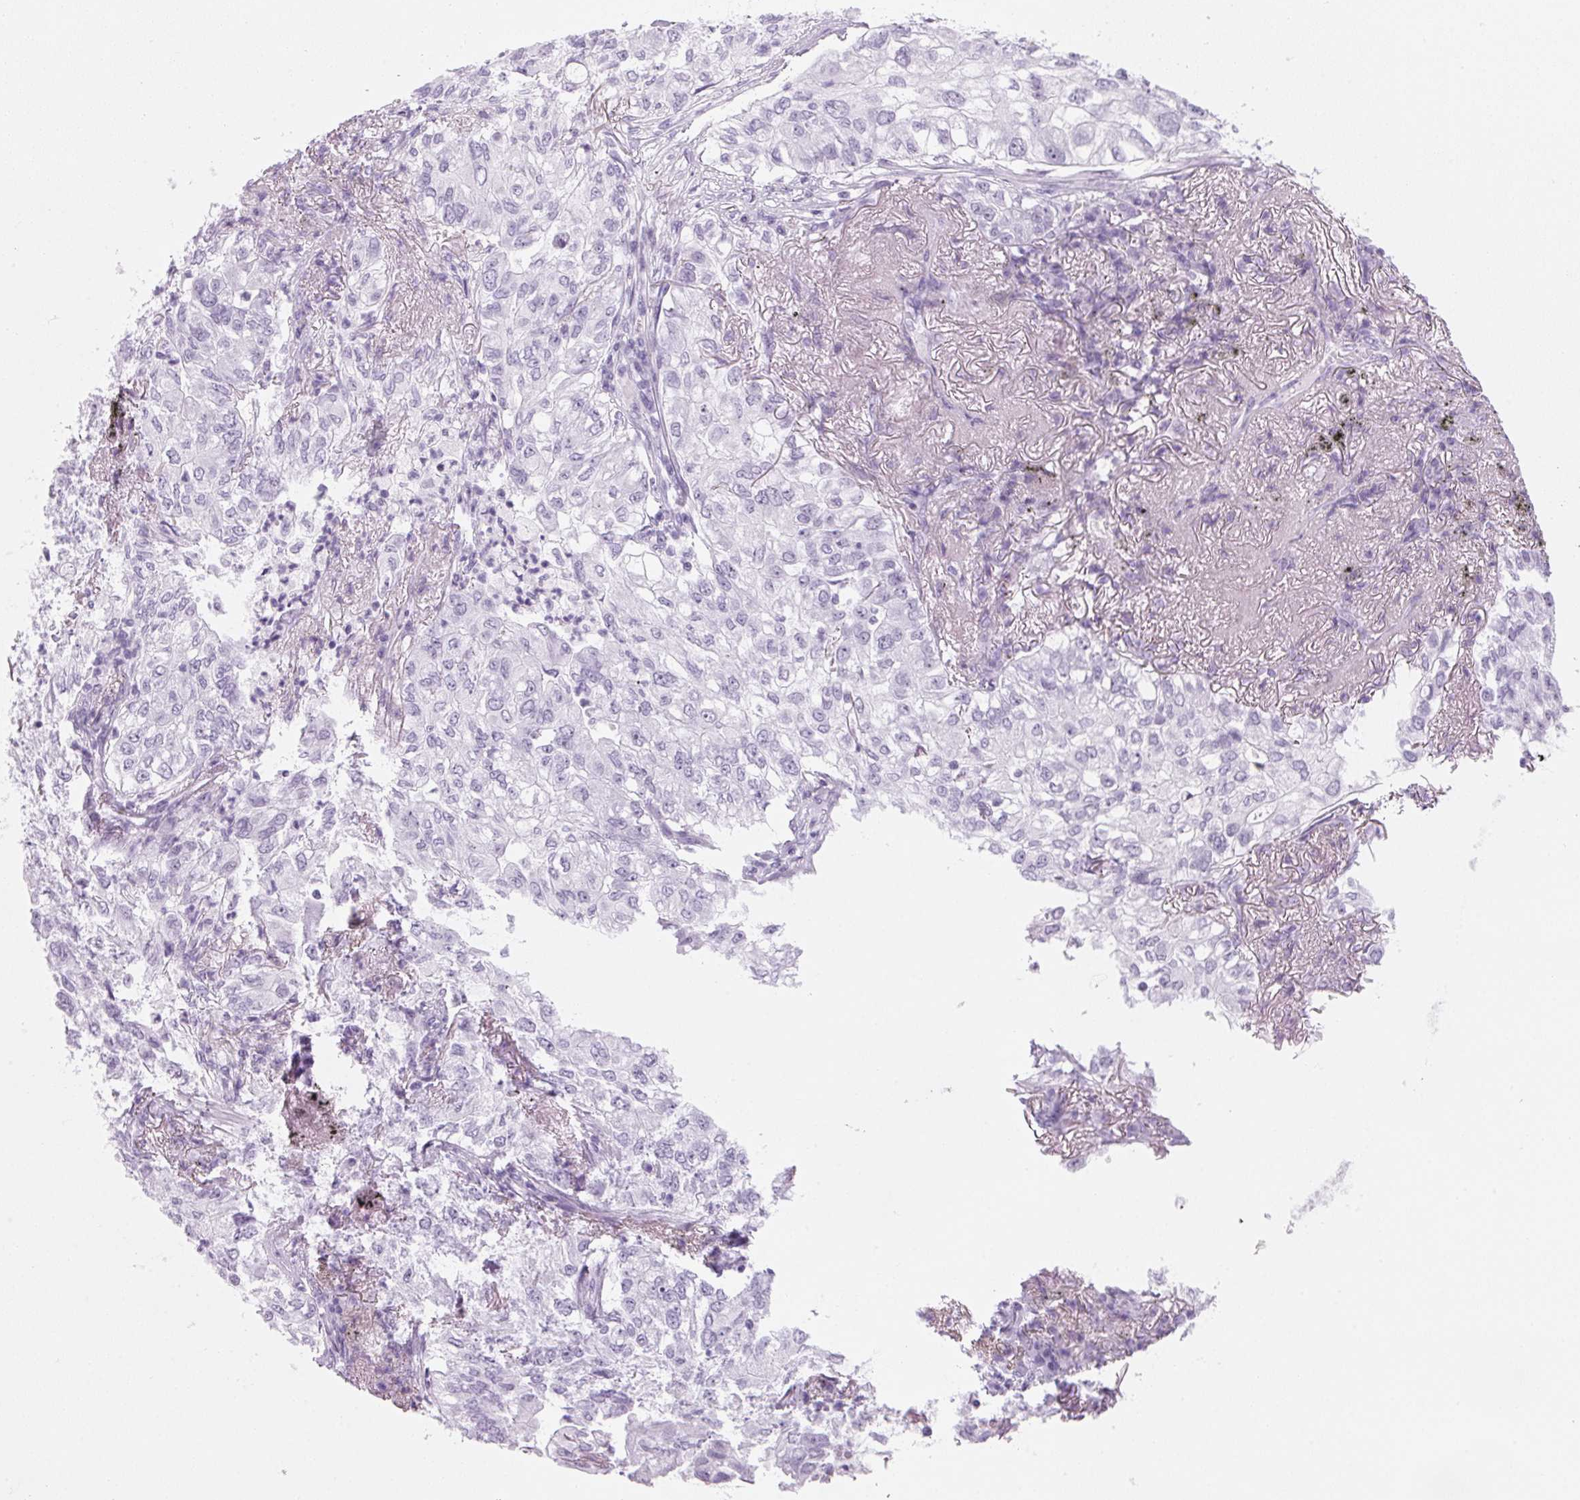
{"staining": {"intensity": "negative", "quantity": "none", "location": "none"}, "tissue": "lung cancer", "cell_type": "Tumor cells", "image_type": "cancer", "snomed": [{"axis": "morphology", "description": "Adenocarcinoma, NOS"}, {"axis": "topography", "description": "Lung"}], "caption": "Immunohistochemical staining of human lung adenocarcinoma shows no significant positivity in tumor cells.", "gene": "DNTTIP2", "patient": {"sex": "female", "age": 73}}